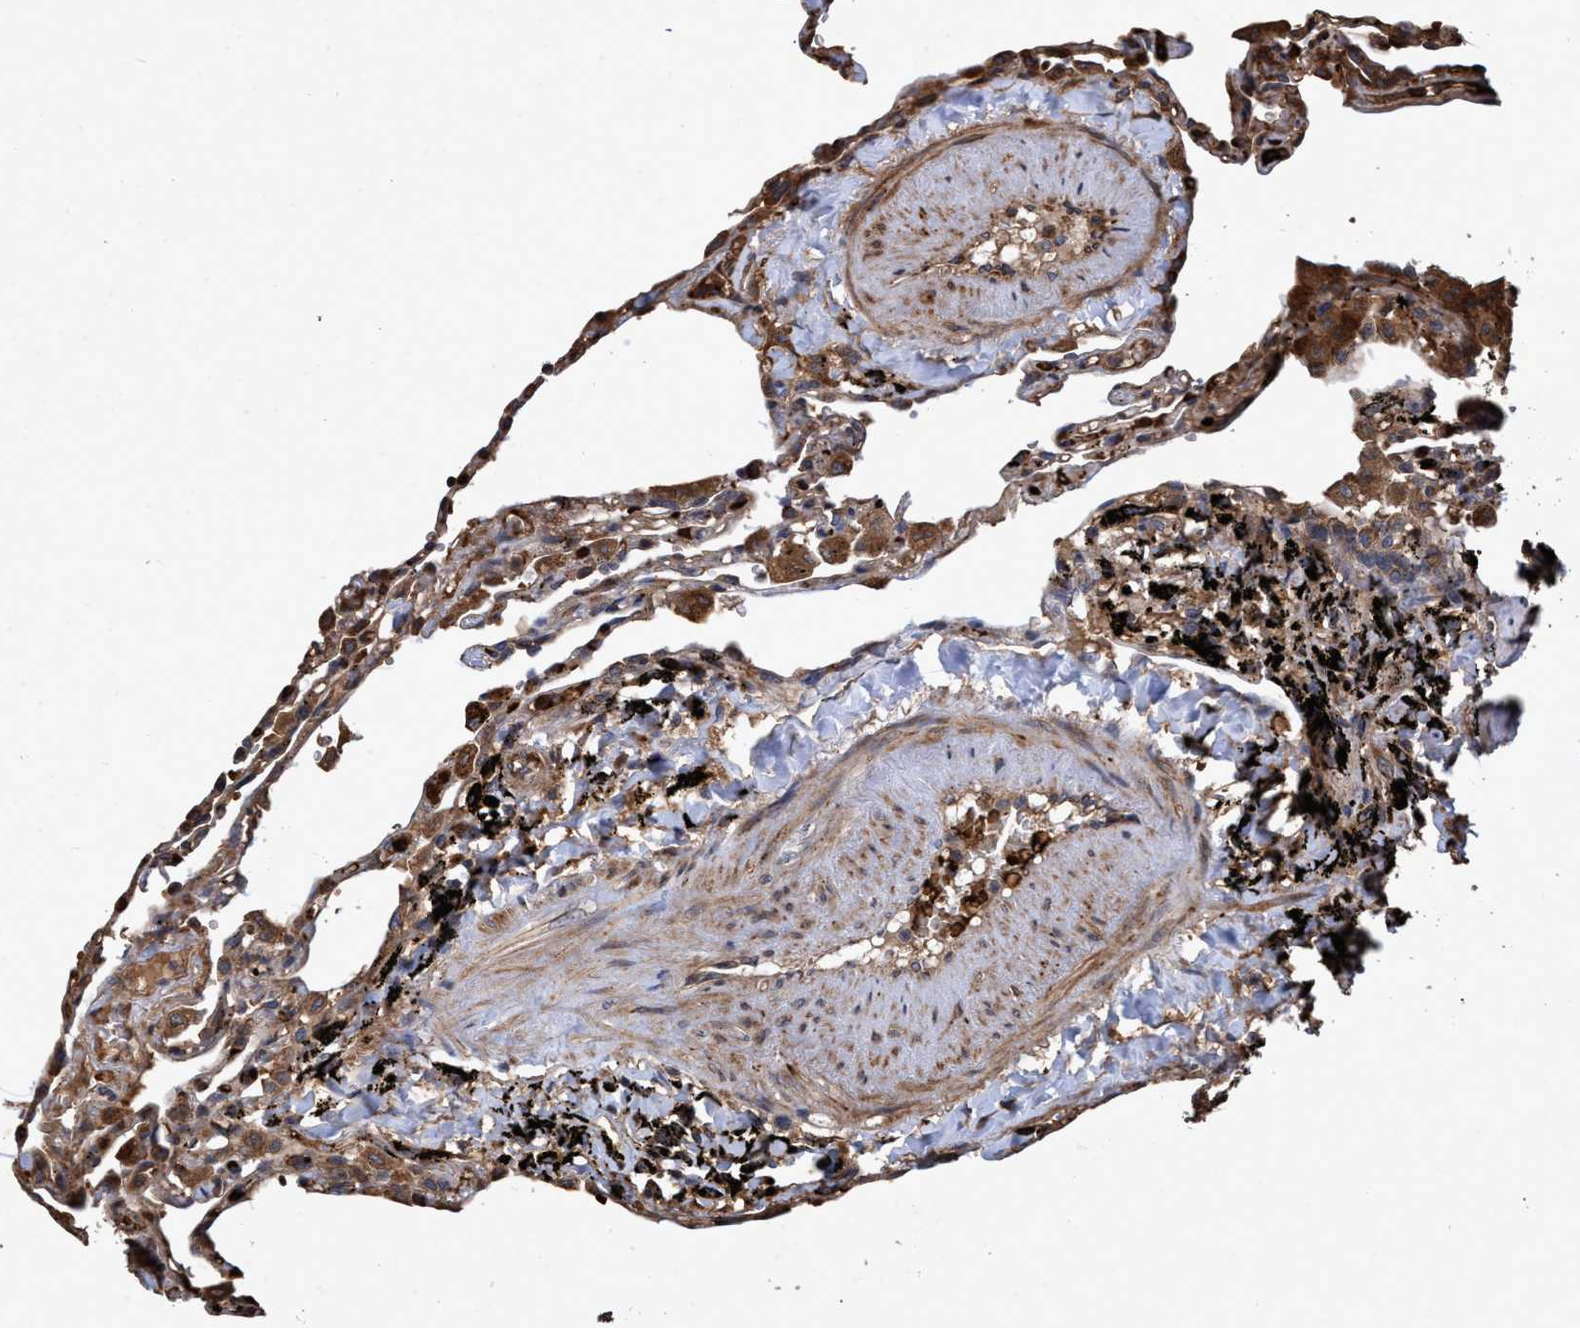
{"staining": {"intensity": "moderate", "quantity": ">75%", "location": "cytoplasmic/membranous"}, "tissue": "lung", "cell_type": "Alveolar cells", "image_type": "normal", "snomed": [{"axis": "morphology", "description": "Normal tissue, NOS"}, {"axis": "topography", "description": "Lung"}], "caption": "Alveolar cells exhibit medium levels of moderate cytoplasmic/membranous staining in approximately >75% of cells in normal lung. (IHC, brightfield microscopy, high magnification).", "gene": "CHMP6", "patient": {"sex": "male", "age": 59}}